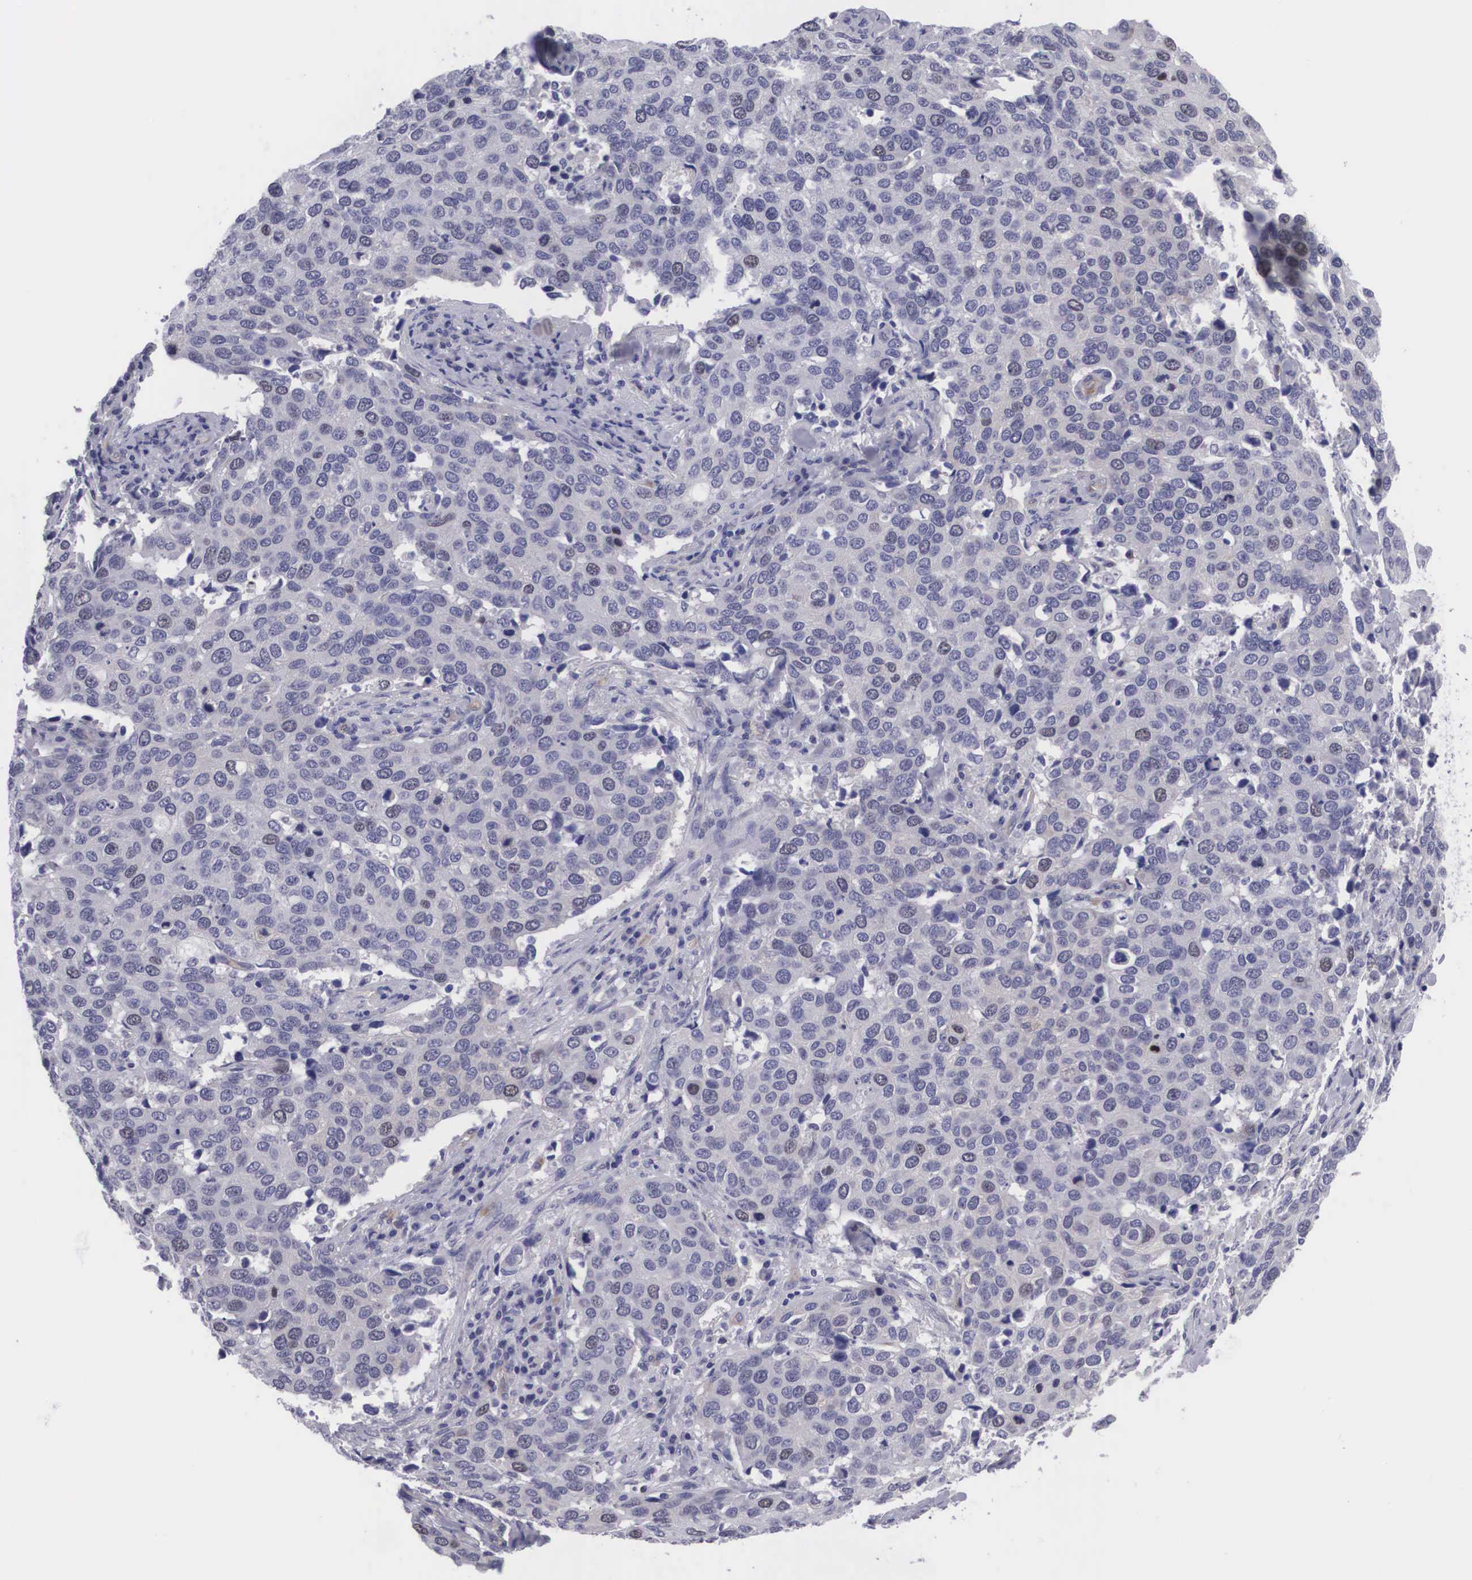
{"staining": {"intensity": "negative", "quantity": "none", "location": "none"}, "tissue": "cervical cancer", "cell_type": "Tumor cells", "image_type": "cancer", "snomed": [{"axis": "morphology", "description": "Squamous cell carcinoma, NOS"}, {"axis": "topography", "description": "Cervix"}], "caption": "This histopathology image is of squamous cell carcinoma (cervical) stained with IHC to label a protein in brown with the nuclei are counter-stained blue. There is no expression in tumor cells.", "gene": "MAST4", "patient": {"sex": "female", "age": 54}}